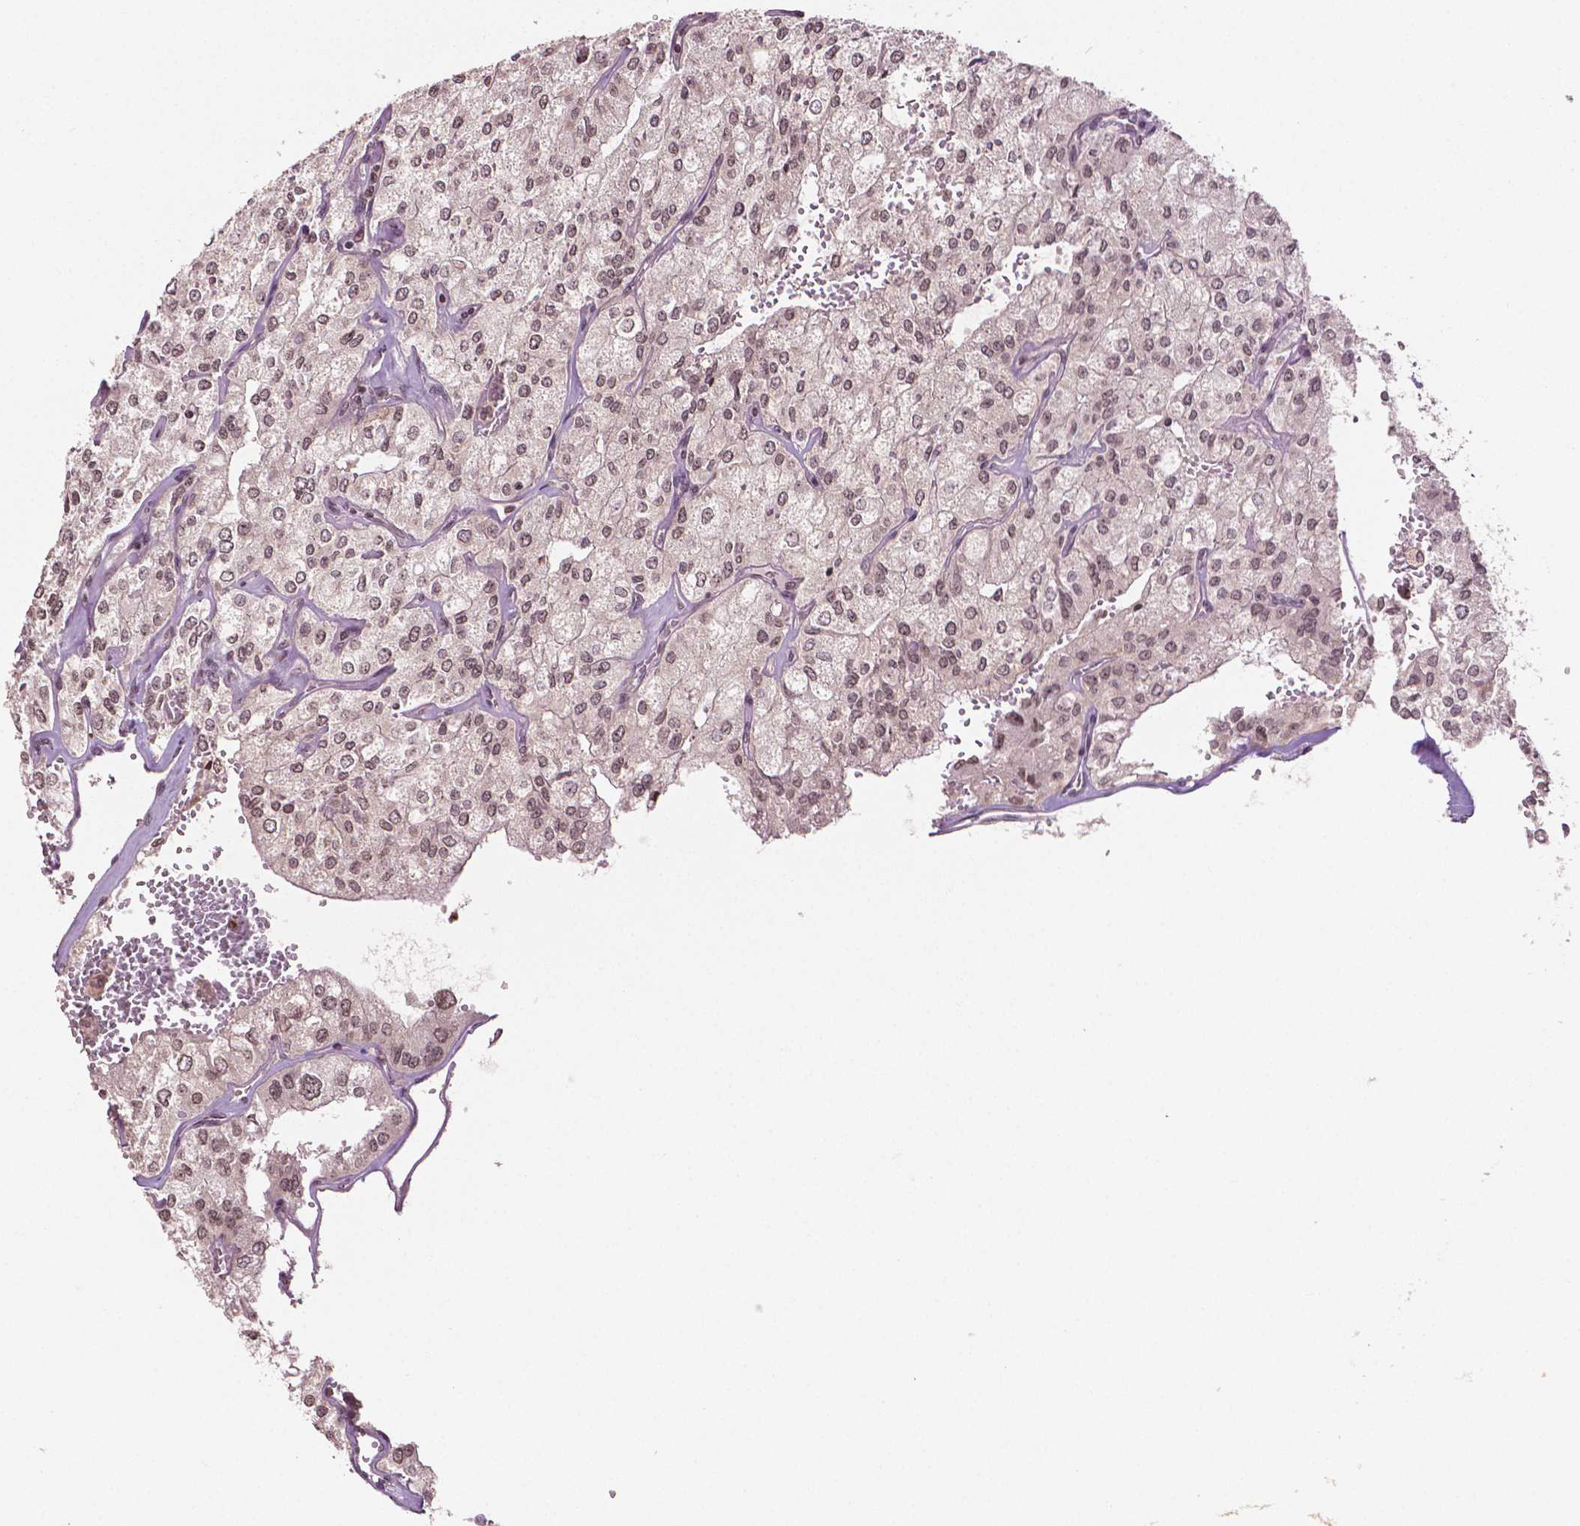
{"staining": {"intensity": "moderate", "quantity": ">75%", "location": "nuclear"}, "tissue": "renal cancer", "cell_type": "Tumor cells", "image_type": "cancer", "snomed": [{"axis": "morphology", "description": "Adenocarcinoma, NOS"}, {"axis": "topography", "description": "Kidney"}], "caption": "Immunohistochemical staining of human renal cancer displays medium levels of moderate nuclear protein positivity in approximately >75% of tumor cells. Using DAB (brown) and hematoxylin (blue) stains, captured at high magnification using brightfield microscopy.", "gene": "DEK", "patient": {"sex": "female", "age": 70}}